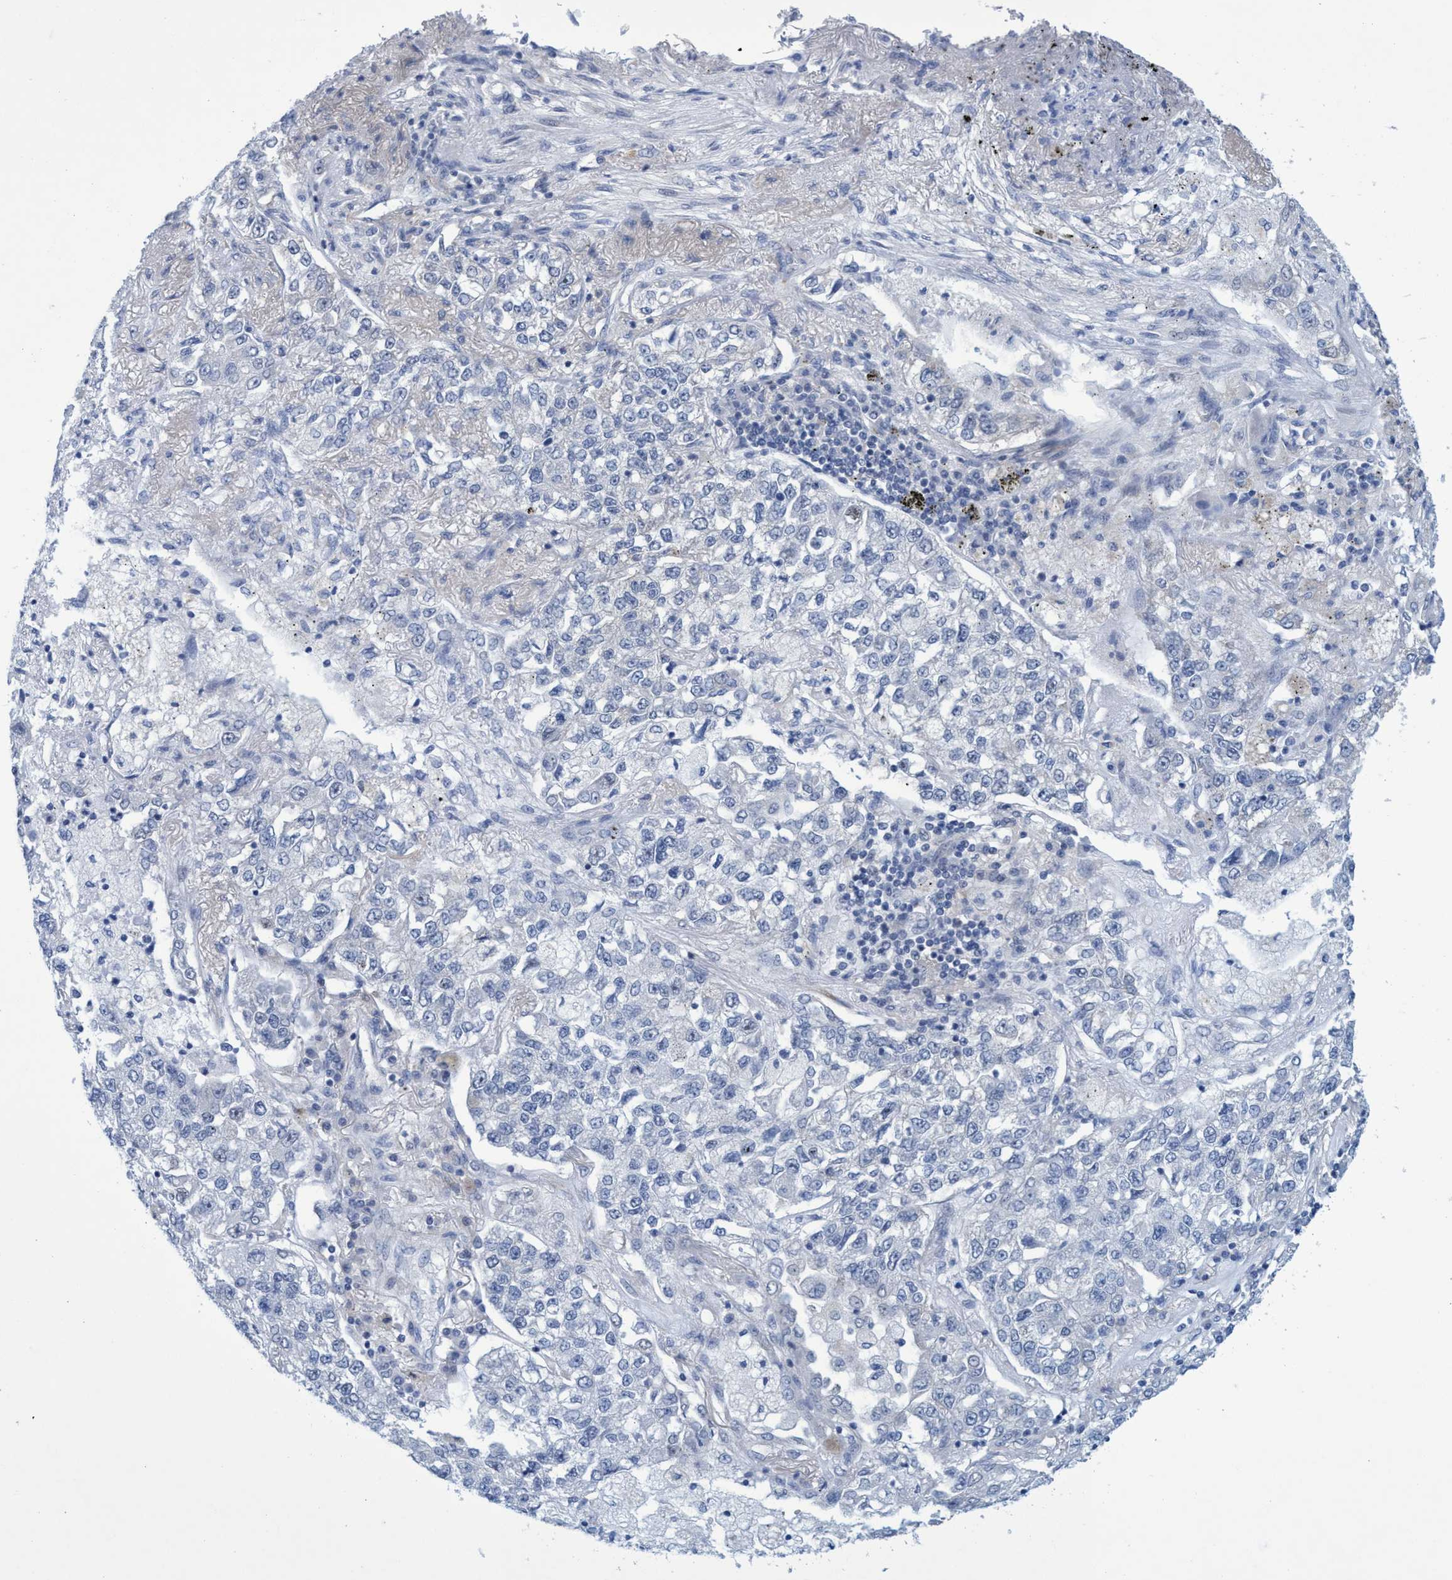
{"staining": {"intensity": "negative", "quantity": "none", "location": "none"}, "tissue": "lung cancer", "cell_type": "Tumor cells", "image_type": "cancer", "snomed": [{"axis": "morphology", "description": "Adenocarcinoma, NOS"}, {"axis": "topography", "description": "Lung"}], "caption": "Human lung cancer (adenocarcinoma) stained for a protein using immunohistochemistry (IHC) demonstrates no staining in tumor cells.", "gene": "R3HCC1", "patient": {"sex": "male", "age": 49}}